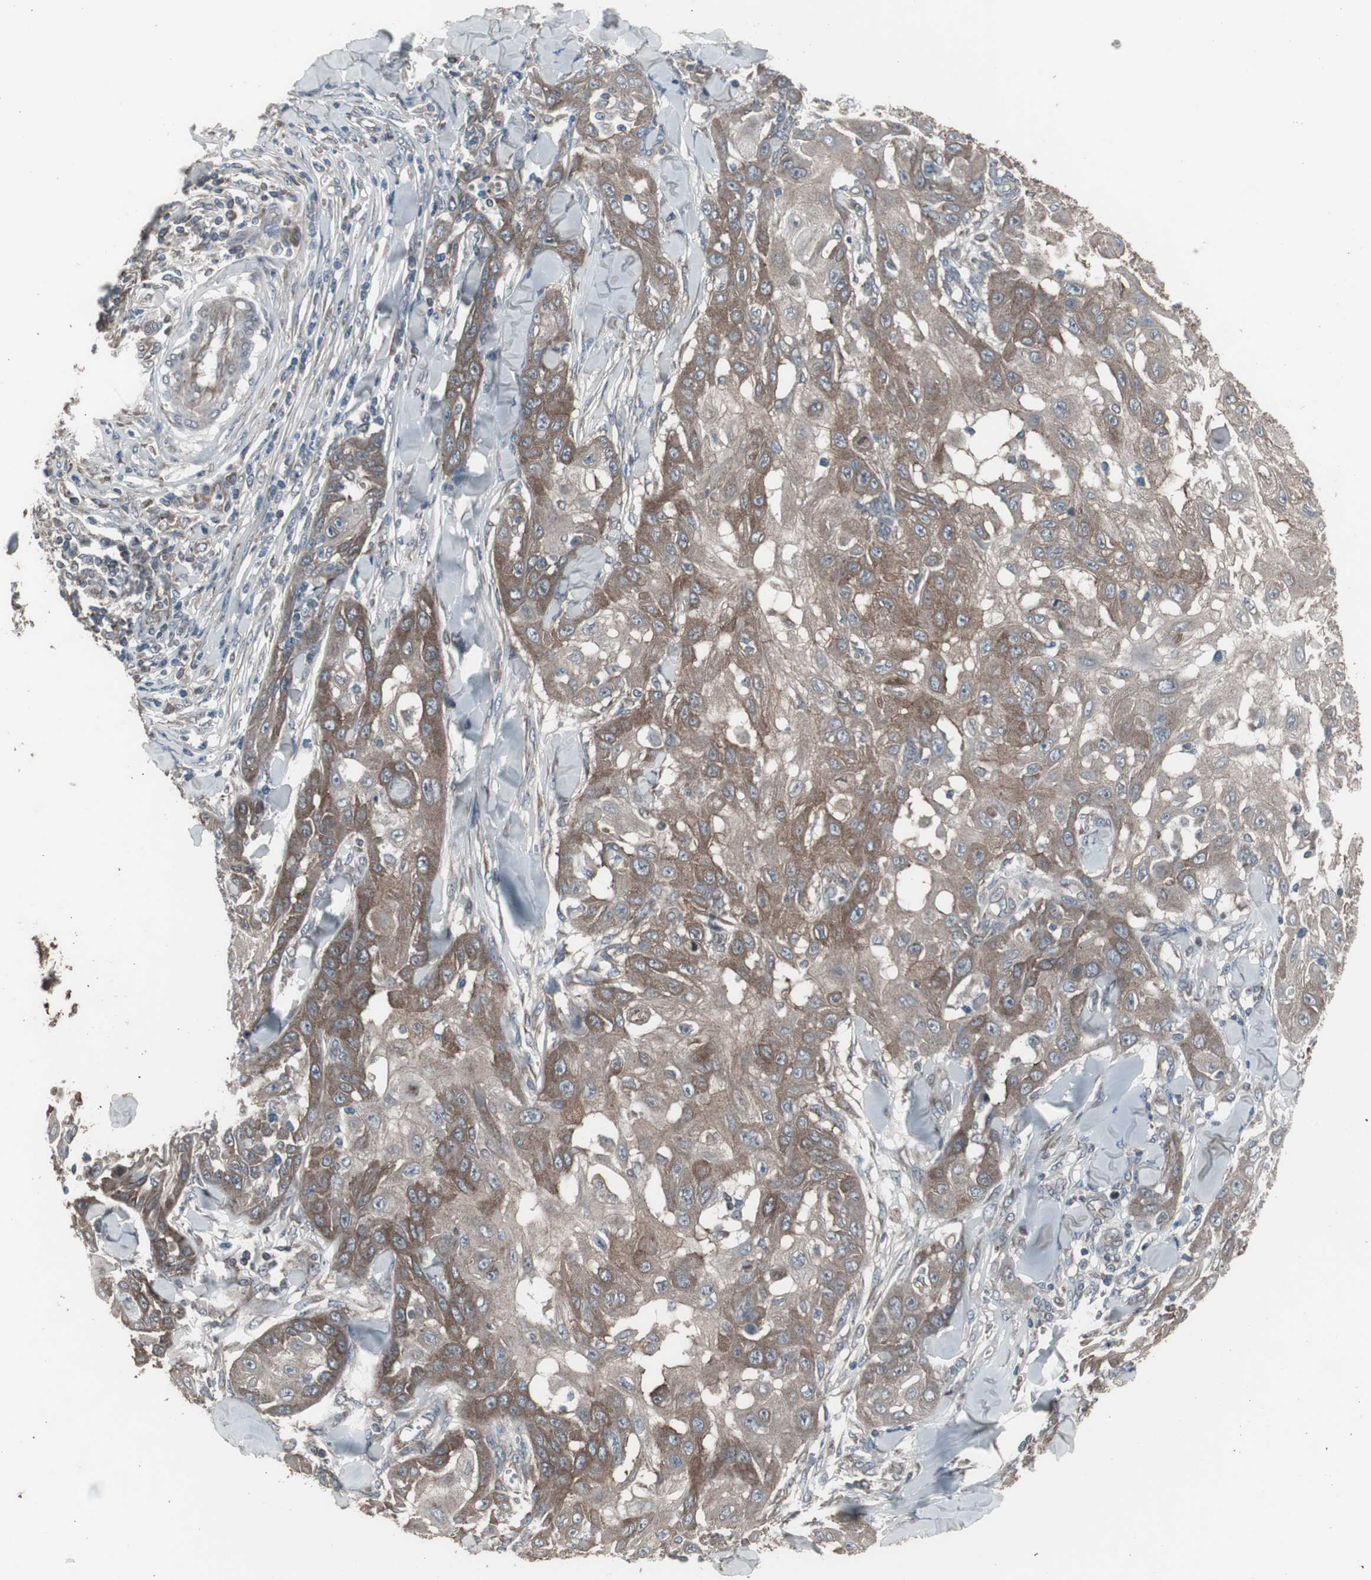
{"staining": {"intensity": "moderate", "quantity": "25%-75%", "location": "cytoplasmic/membranous"}, "tissue": "skin cancer", "cell_type": "Tumor cells", "image_type": "cancer", "snomed": [{"axis": "morphology", "description": "Squamous cell carcinoma, NOS"}, {"axis": "topography", "description": "Skin"}], "caption": "Immunohistochemical staining of human squamous cell carcinoma (skin) reveals medium levels of moderate cytoplasmic/membranous protein positivity in approximately 25%-75% of tumor cells. The protein is stained brown, and the nuclei are stained in blue (DAB (3,3'-diaminobenzidine) IHC with brightfield microscopy, high magnification).", "gene": "SSTR2", "patient": {"sex": "male", "age": 24}}